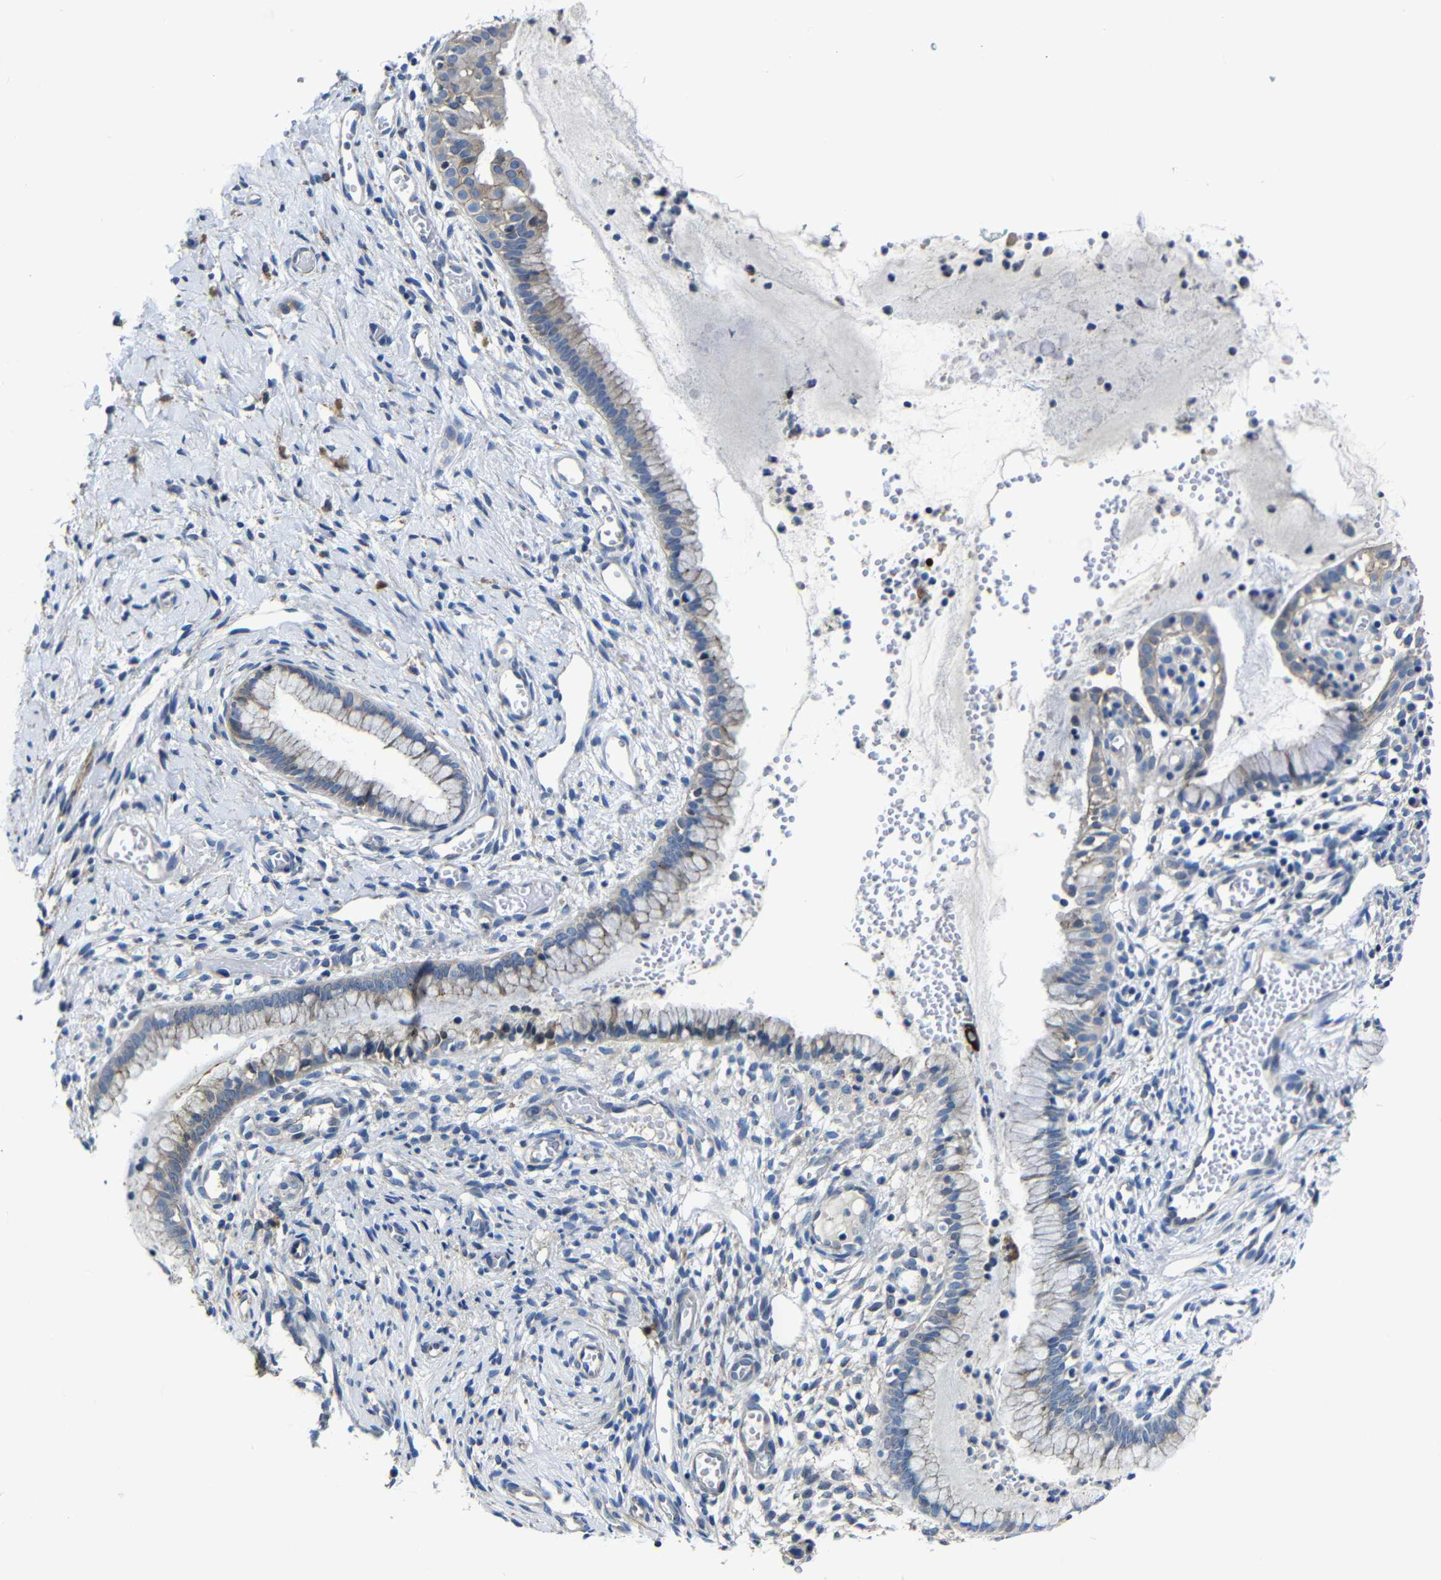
{"staining": {"intensity": "weak", "quantity": "<25%", "location": "cytoplasmic/membranous"}, "tissue": "cervix", "cell_type": "Glandular cells", "image_type": "normal", "snomed": [{"axis": "morphology", "description": "Normal tissue, NOS"}, {"axis": "topography", "description": "Cervix"}], "caption": "Normal cervix was stained to show a protein in brown. There is no significant expression in glandular cells. (Stains: DAB immunohistochemistry with hematoxylin counter stain, Microscopy: brightfield microscopy at high magnification).", "gene": "AFDN", "patient": {"sex": "female", "age": 65}}